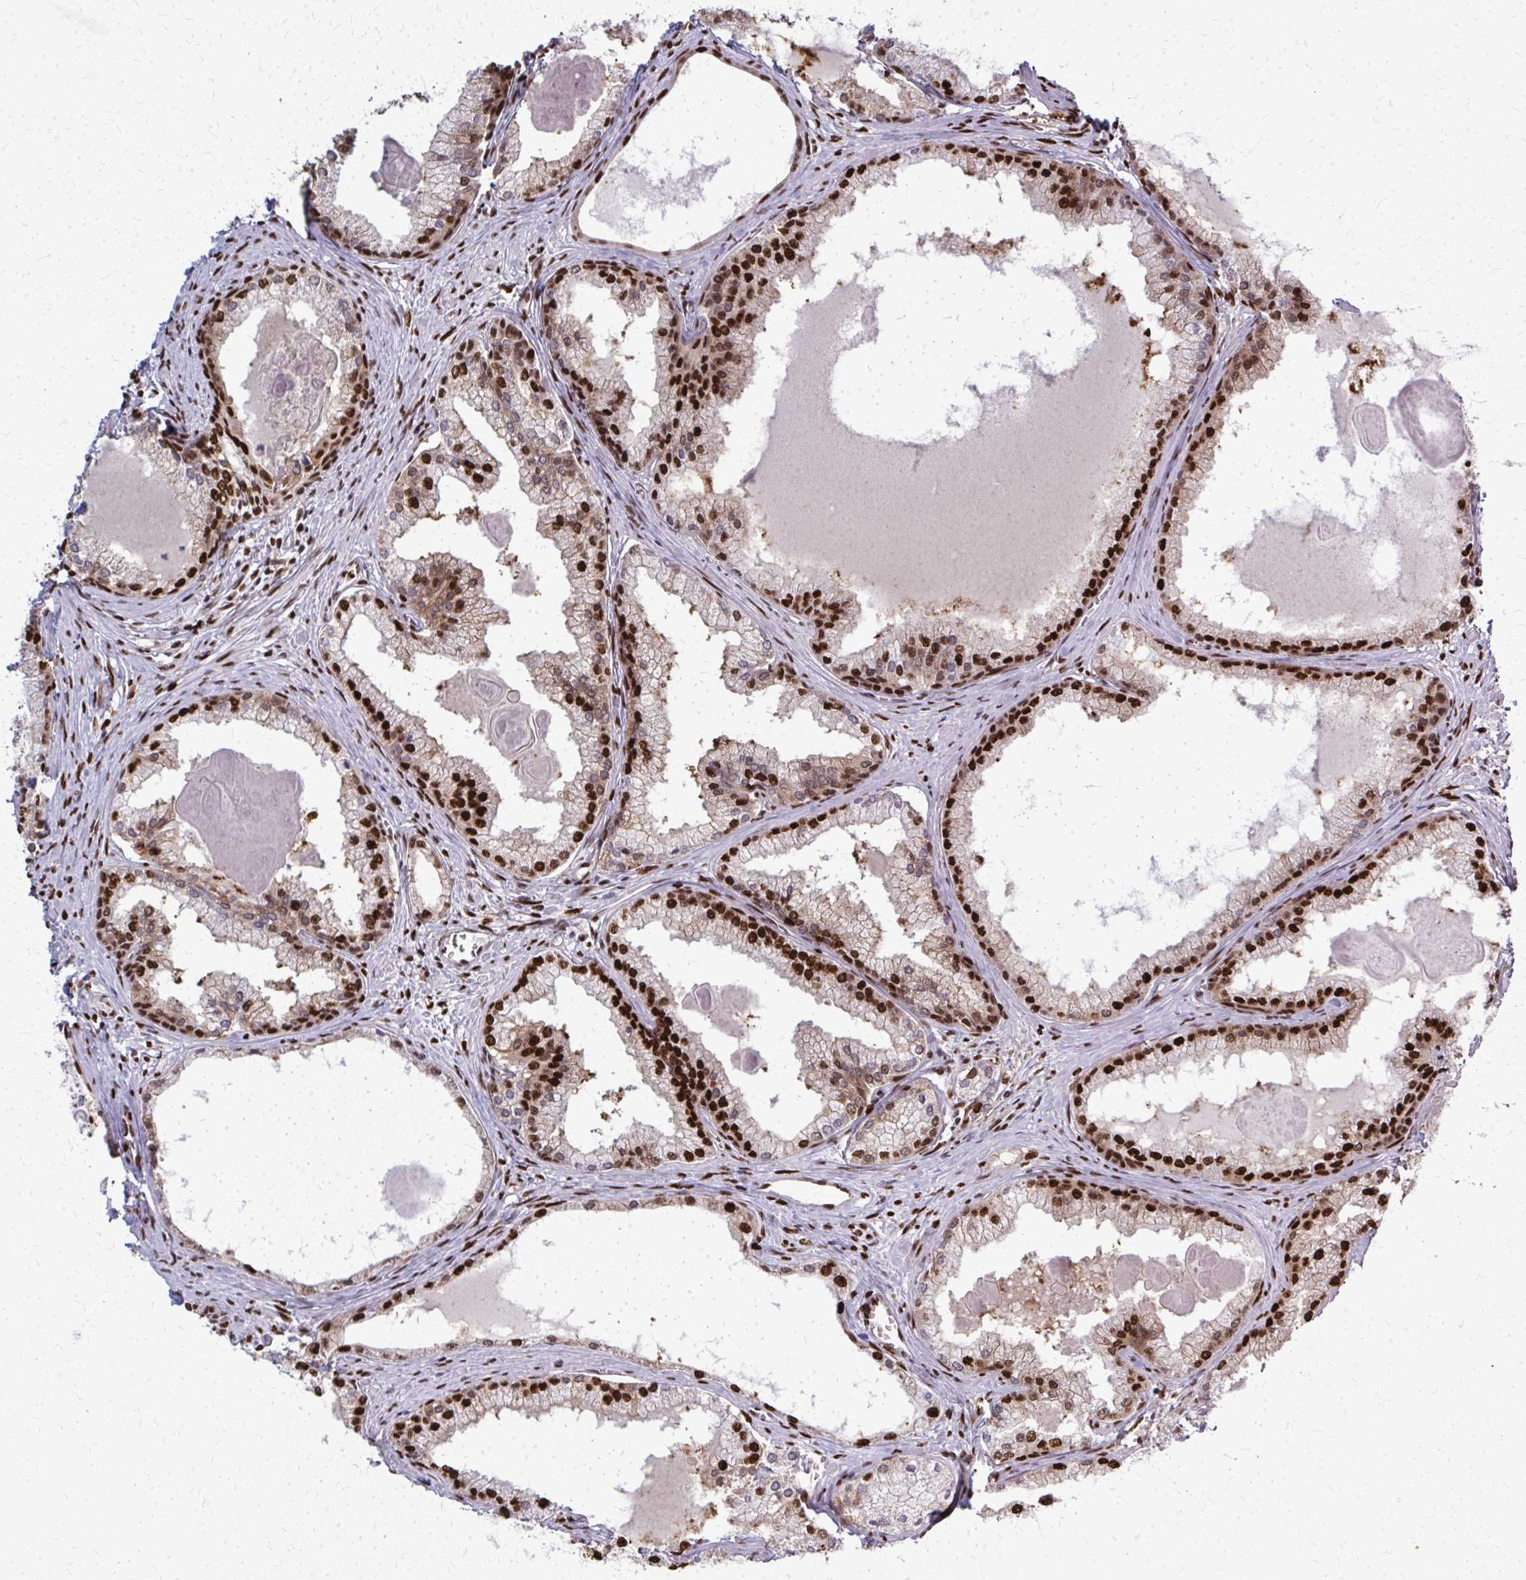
{"staining": {"intensity": "strong", "quantity": ">75%", "location": "nuclear"}, "tissue": "prostate cancer", "cell_type": "Tumor cells", "image_type": "cancer", "snomed": [{"axis": "morphology", "description": "Adenocarcinoma, High grade"}, {"axis": "topography", "description": "Prostate"}], "caption": "A brown stain highlights strong nuclear staining of a protein in prostate cancer tumor cells.", "gene": "ZNF559", "patient": {"sex": "male", "age": 68}}